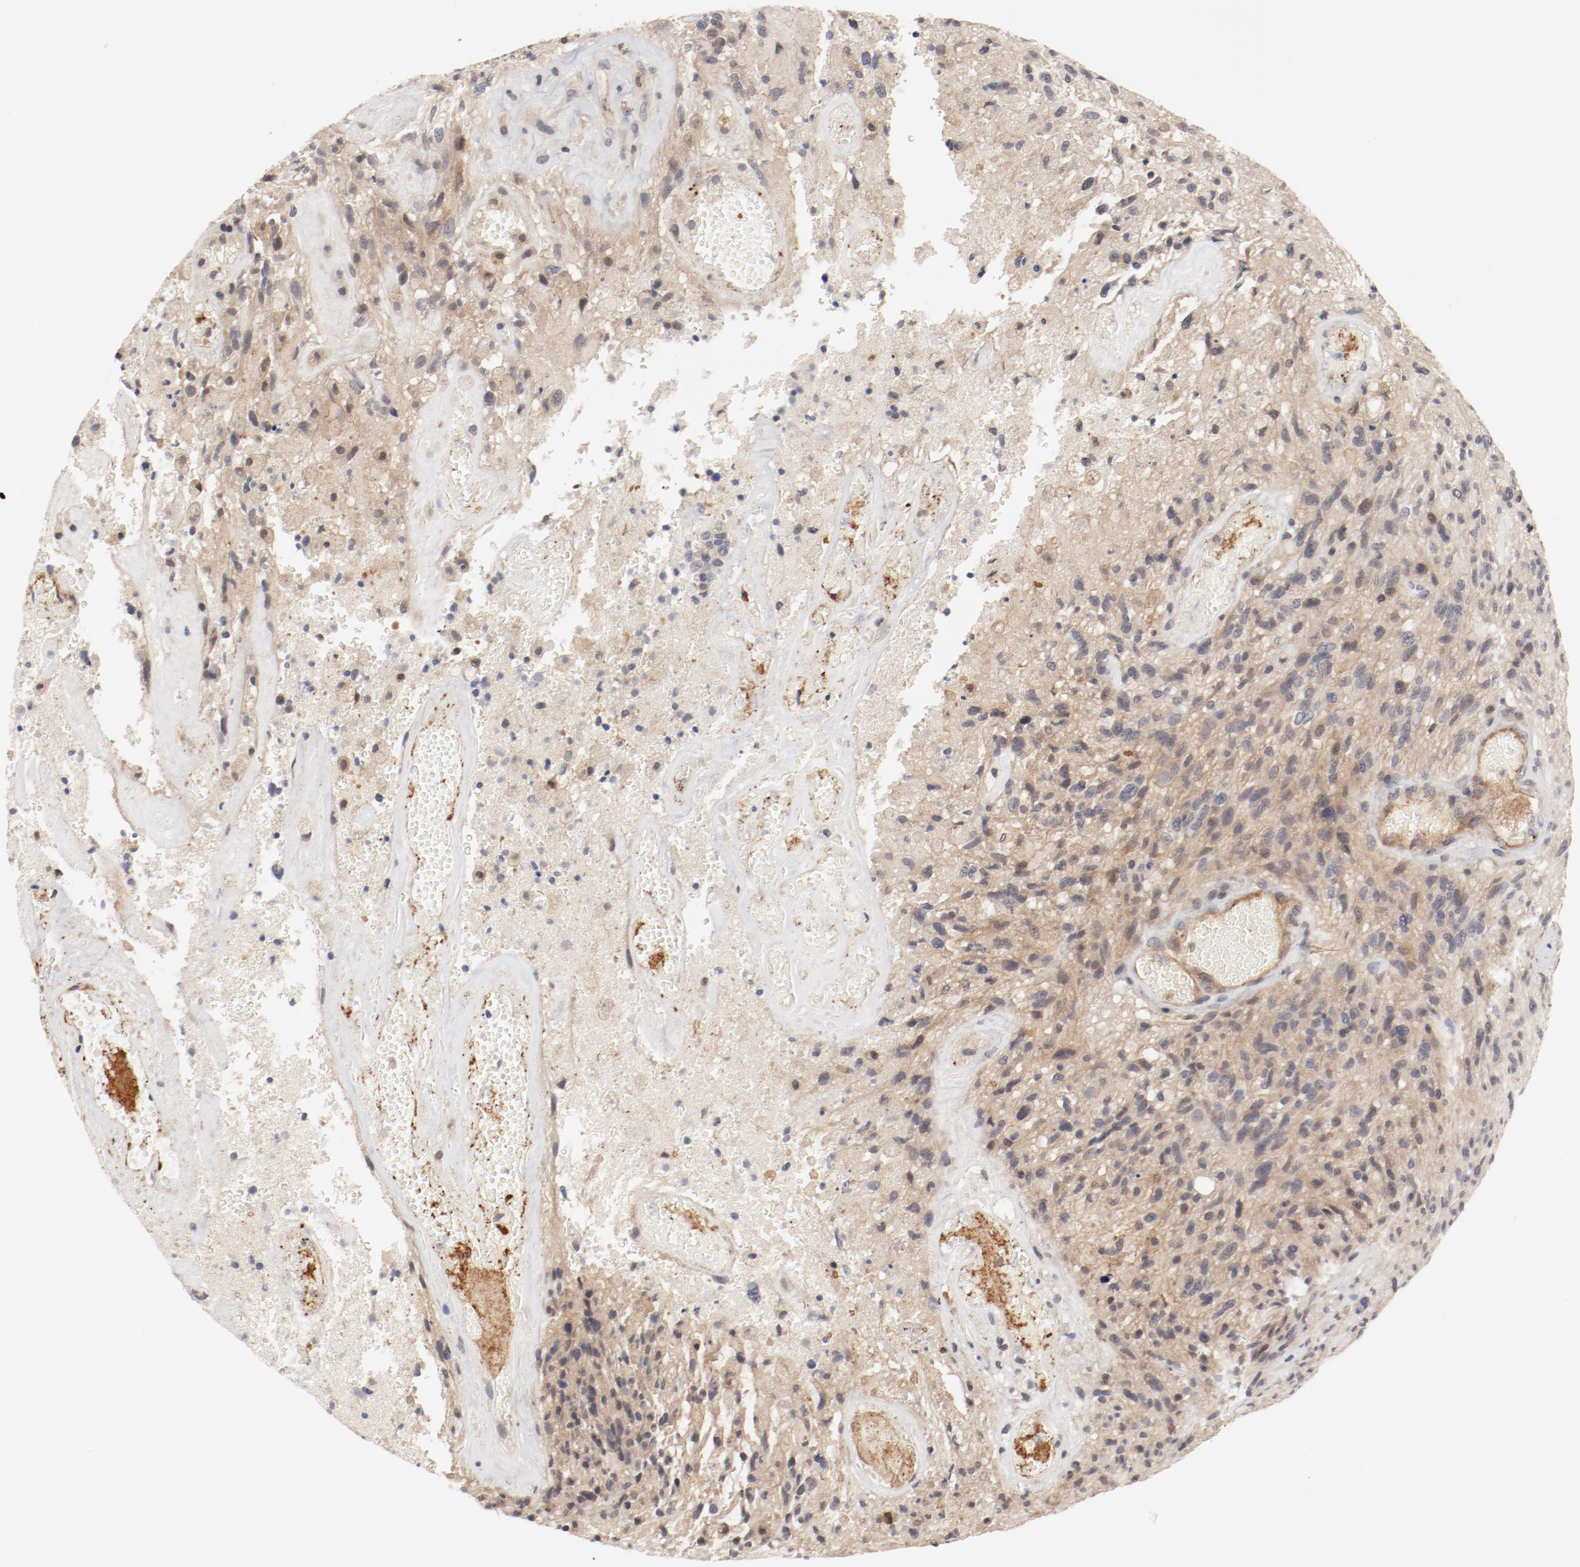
{"staining": {"intensity": "moderate", "quantity": "25%-75%", "location": "cytoplasmic/membranous"}, "tissue": "glioma", "cell_type": "Tumor cells", "image_type": "cancer", "snomed": [{"axis": "morphology", "description": "Normal tissue, NOS"}, {"axis": "morphology", "description": "Glioma, malignant, High grade"}, {"axis": "topography", "description": "Cerebral cortex"}], "caption": "About 25%-75% of tumor cells in human malignant high-grade glioma show moderate cytoplasmic/membranous protein expression as visualized by brown immunohistochemical staining.", "gene": "ZNF267", "patient": {"sex": "male", "age": 75}}